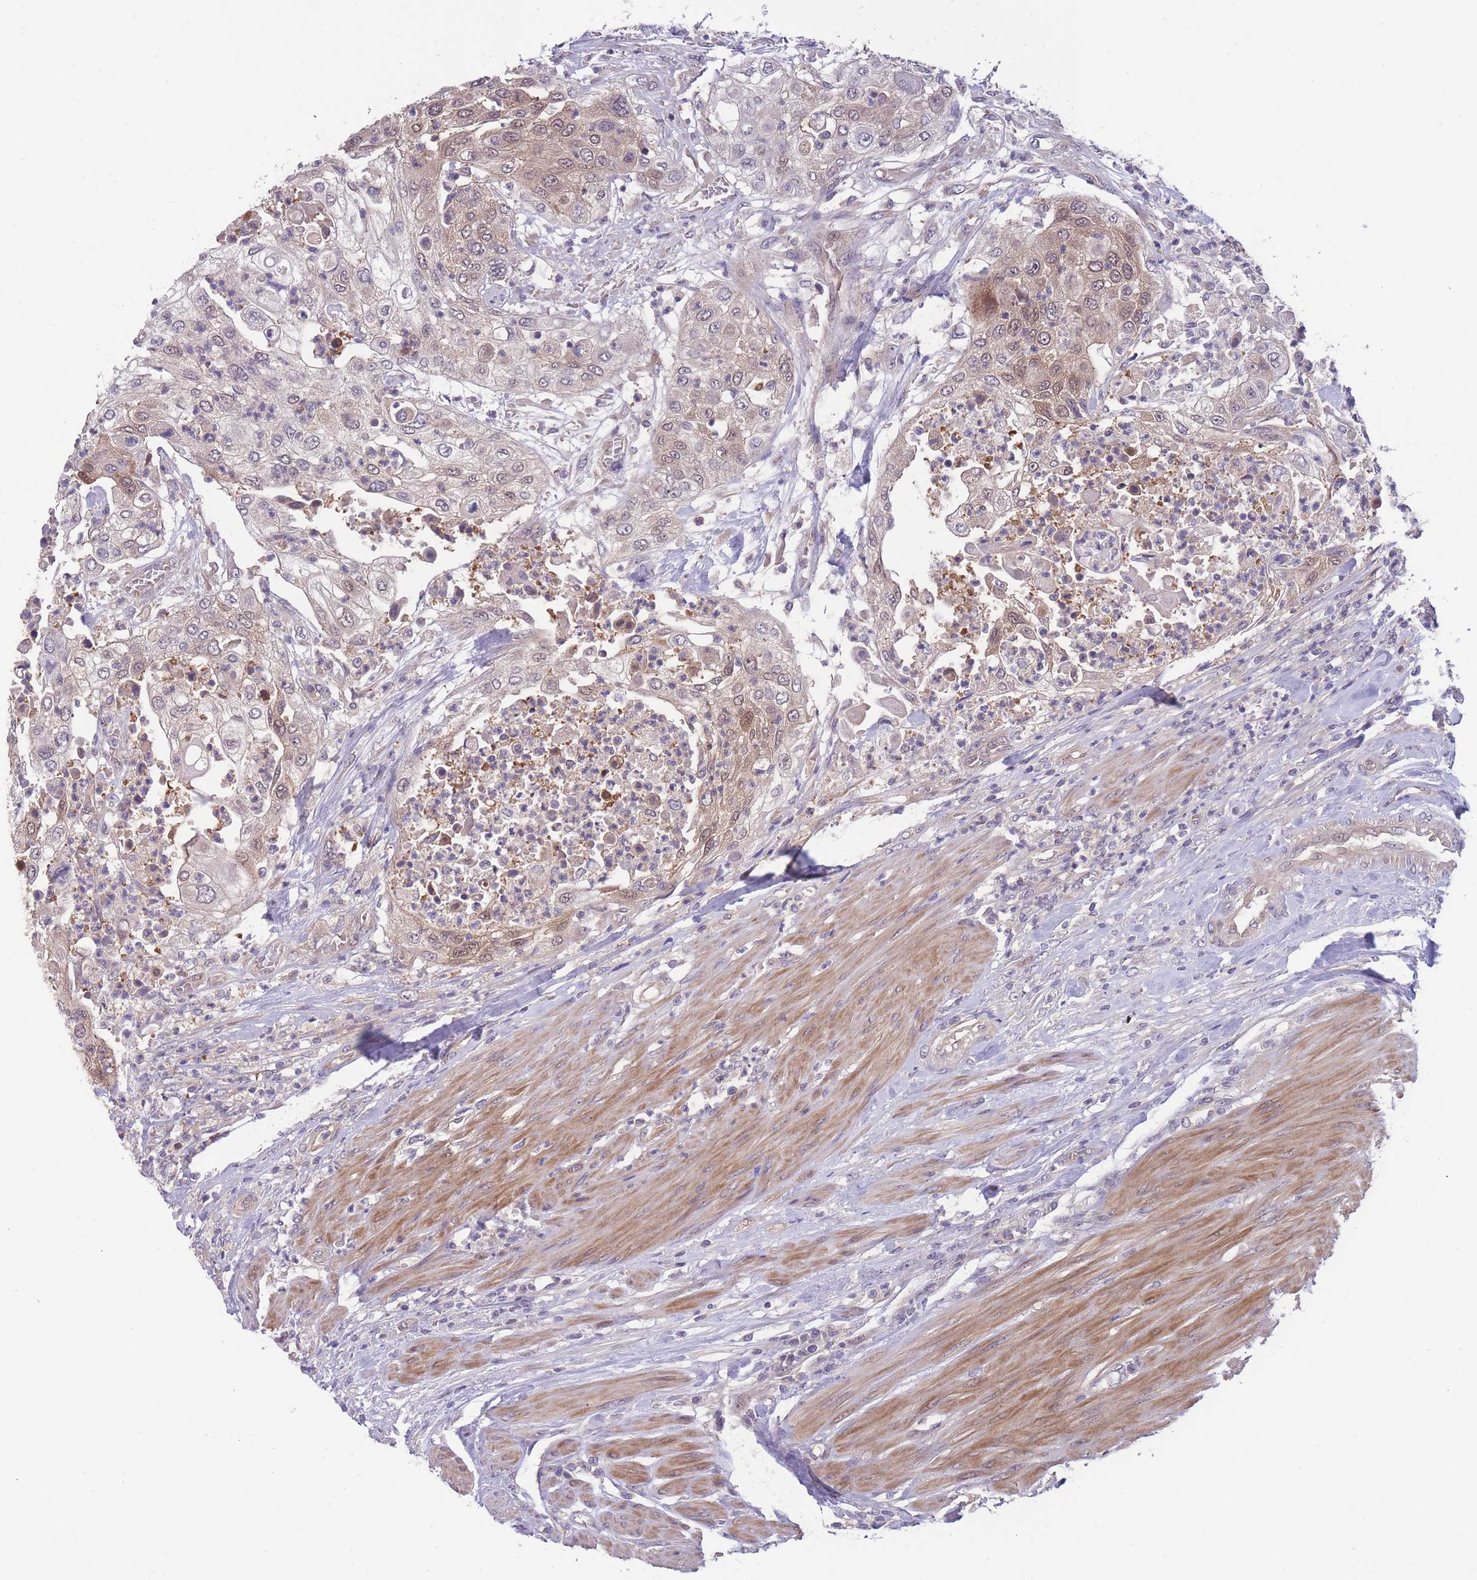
{"staining": {"intensity": "moderate", "quantity": "<25%", "location": "cytoplasmic/membranous"}, "tissue": "urothelial cancer", "cell_type": "Tumor cells", "image_type": "cancer", "snomed": [{"axis": "morphology", "description": "Urothelial carcinoma, High grade"}, {"axis": "topography", "description": "Urinary bladder"}], "caption": "DAB (3,3'-diaminobenzidine) immunohistochemical staining of urothelial cancer demonstrates moderate cytoplasmic/membranous protein expression in approximately <25% of tumor cells. (brown staining indicates protein expression, while blue staining denotes nuclei).", "gene": "UBE2N", "patient": {"sex": "female", "age": 79}}